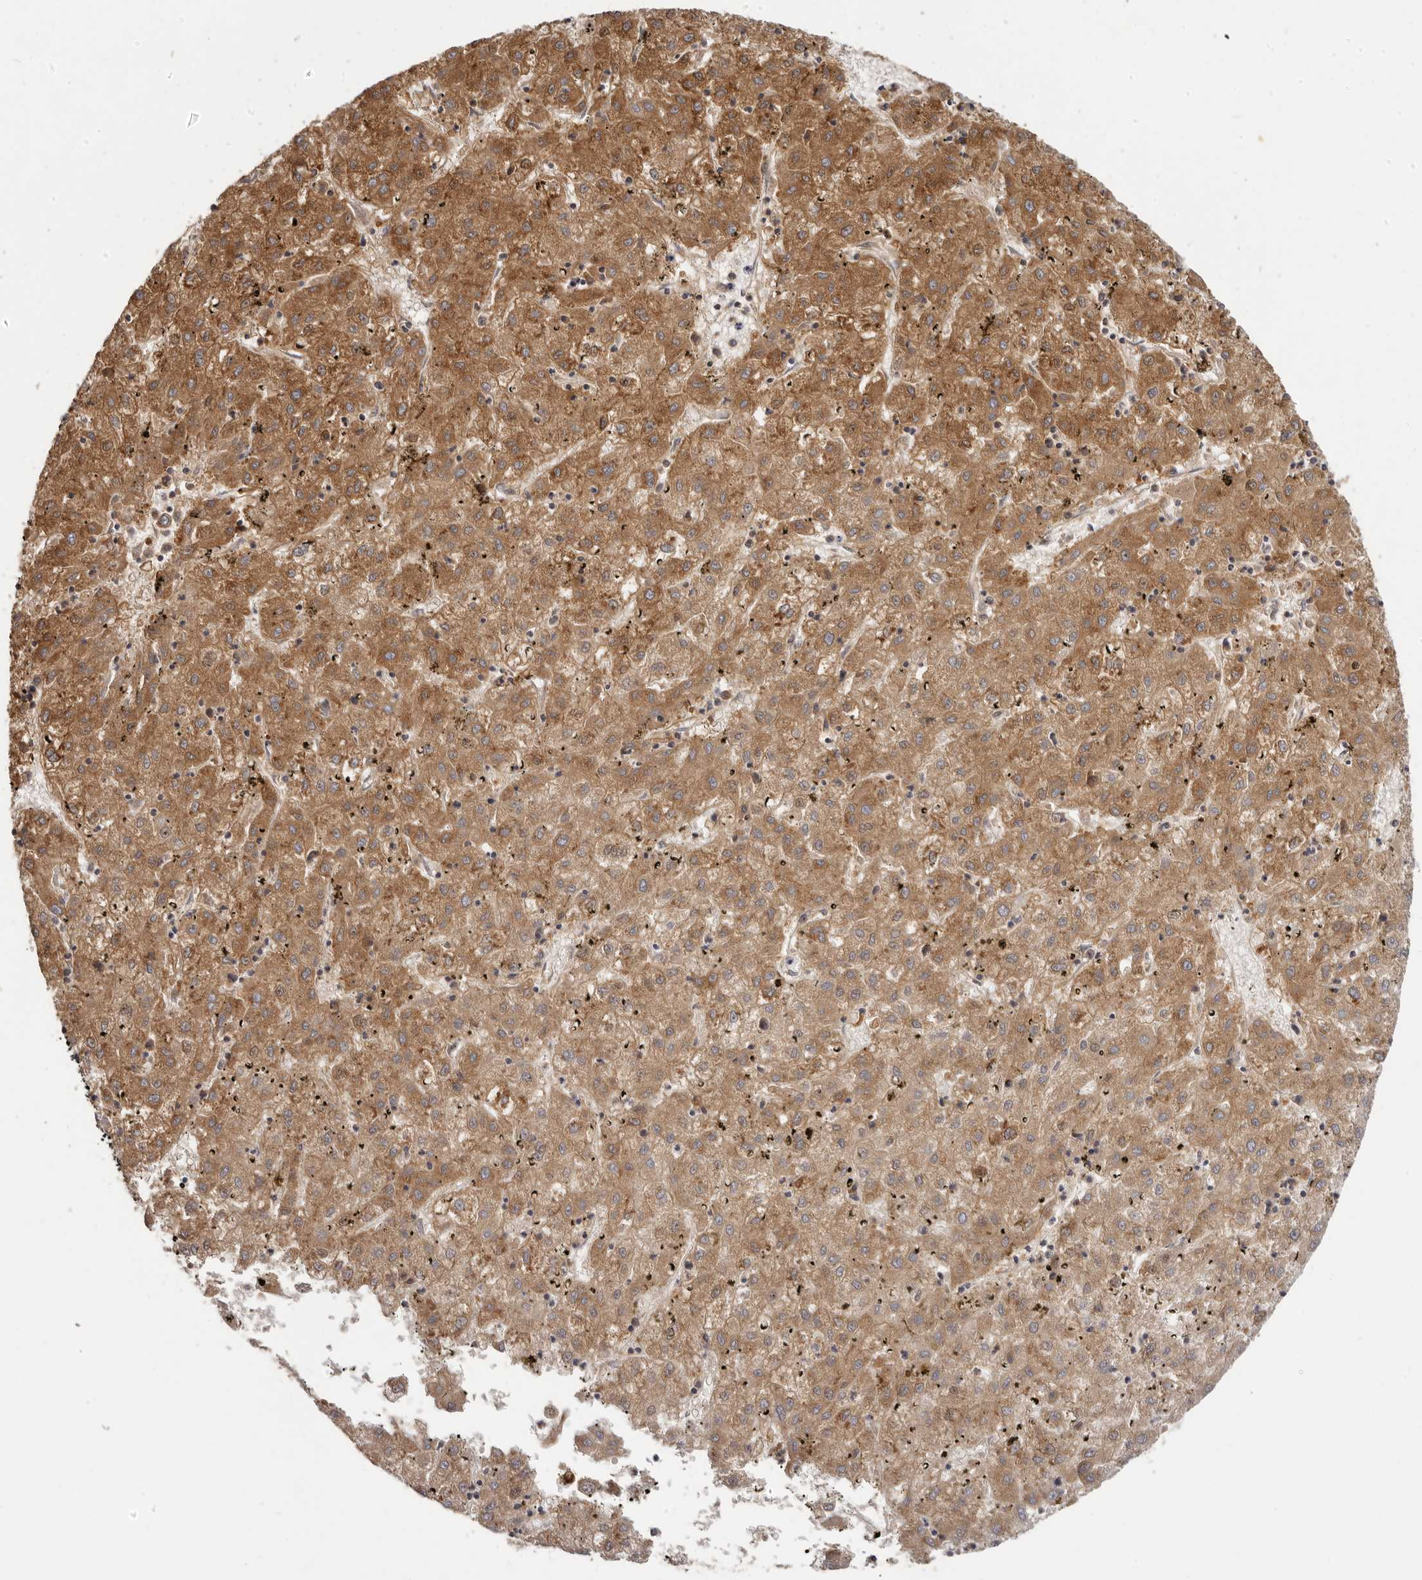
{"staining": {"intensity": "moderate", "quantity": ">75%", "location": "cytoplasmic/membranous"}, "tissue": "liver cancer", "cell_type": "Tumor cells", "image_type": "cancer", "snomed": [{"axis": "morphology", "description": "Carcinoma, Hepatocellular, NOS"}, {"axis": "topography", "description": "Liver"}], "caption": "Immunohistochemical staining of hepatocellular carcinoma (liver) demonstrates medium levels of moderate cytoplasmic/membranous protein positivity in about >75% of tumor cells.", "gene": "EEF1E1", "patient": {"sex": "male", "age": 72}}